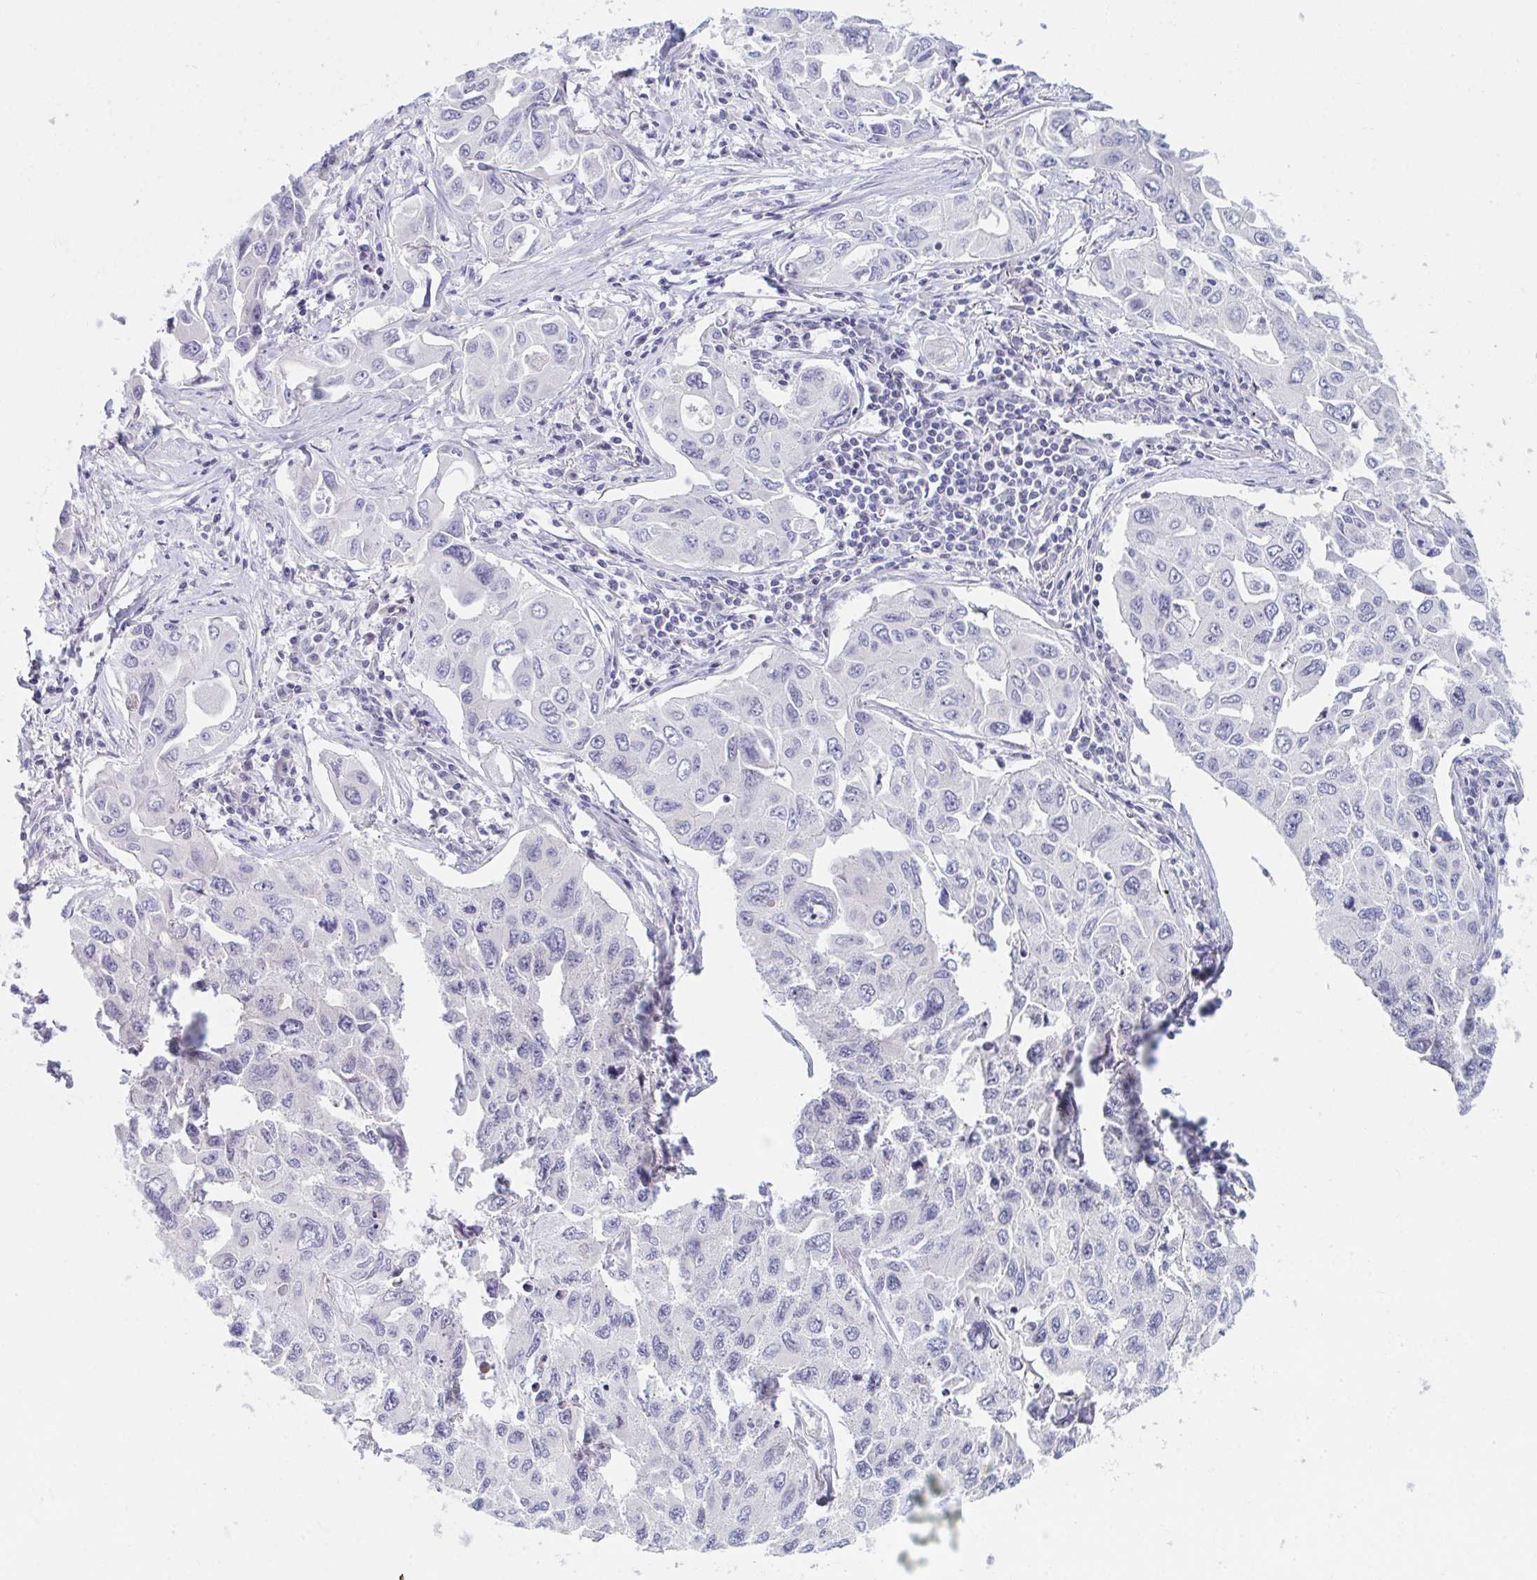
{"staining": {"intensity": "negative", "quantity": "none", "location": "none"}, "tissue": "lung cancer", "cell_type": "Tumor cells", "image_type": "cancer", "snomed": [{"axis": "morphology", "description": "Adenocarcinoma, NOS"}, {"axis": "topography", "description": "Lung"}], "caption": "There is no significant positivity in tumor cells of lung cancer (adenocarcinoma).", "gene": "NAA30", "patient": {"sex": "male", "age": 64}}